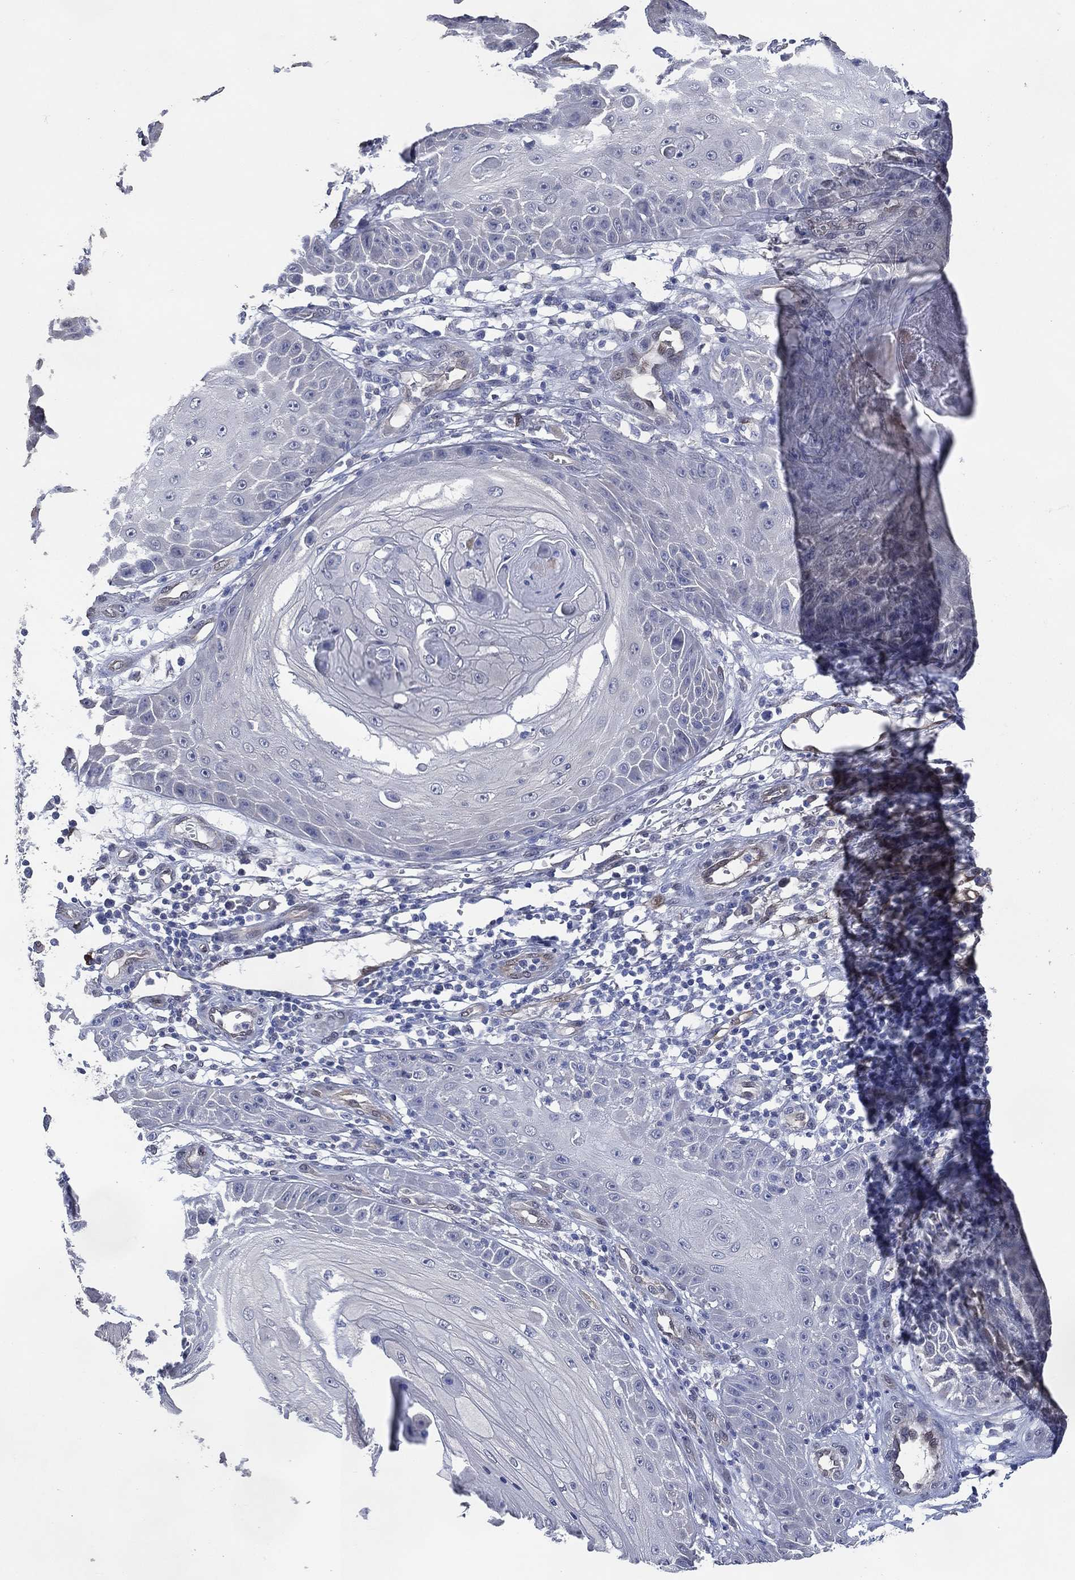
{"staining": {"intensity": "negative", "quantity": "none", "location": "none"}, "tissue": "skin cancer", "cell_type": "Tumor cells", "image_type": "cancer", "snomed": [{"axis": "morphology", "description": "Squamous cell carcinoma, NOS"}, {"axis": "topography", "description": "Skin"}], "caption": "Immunohistochemistry (IHC) histopathology image of skin cancer (squamous cell carcinoma) stained for a protein (brown), which displays no expression in tumor cells. Nuclei are stained in blue.", "gene": "AK1", "patient": {"sex": "male", "age": 70}}